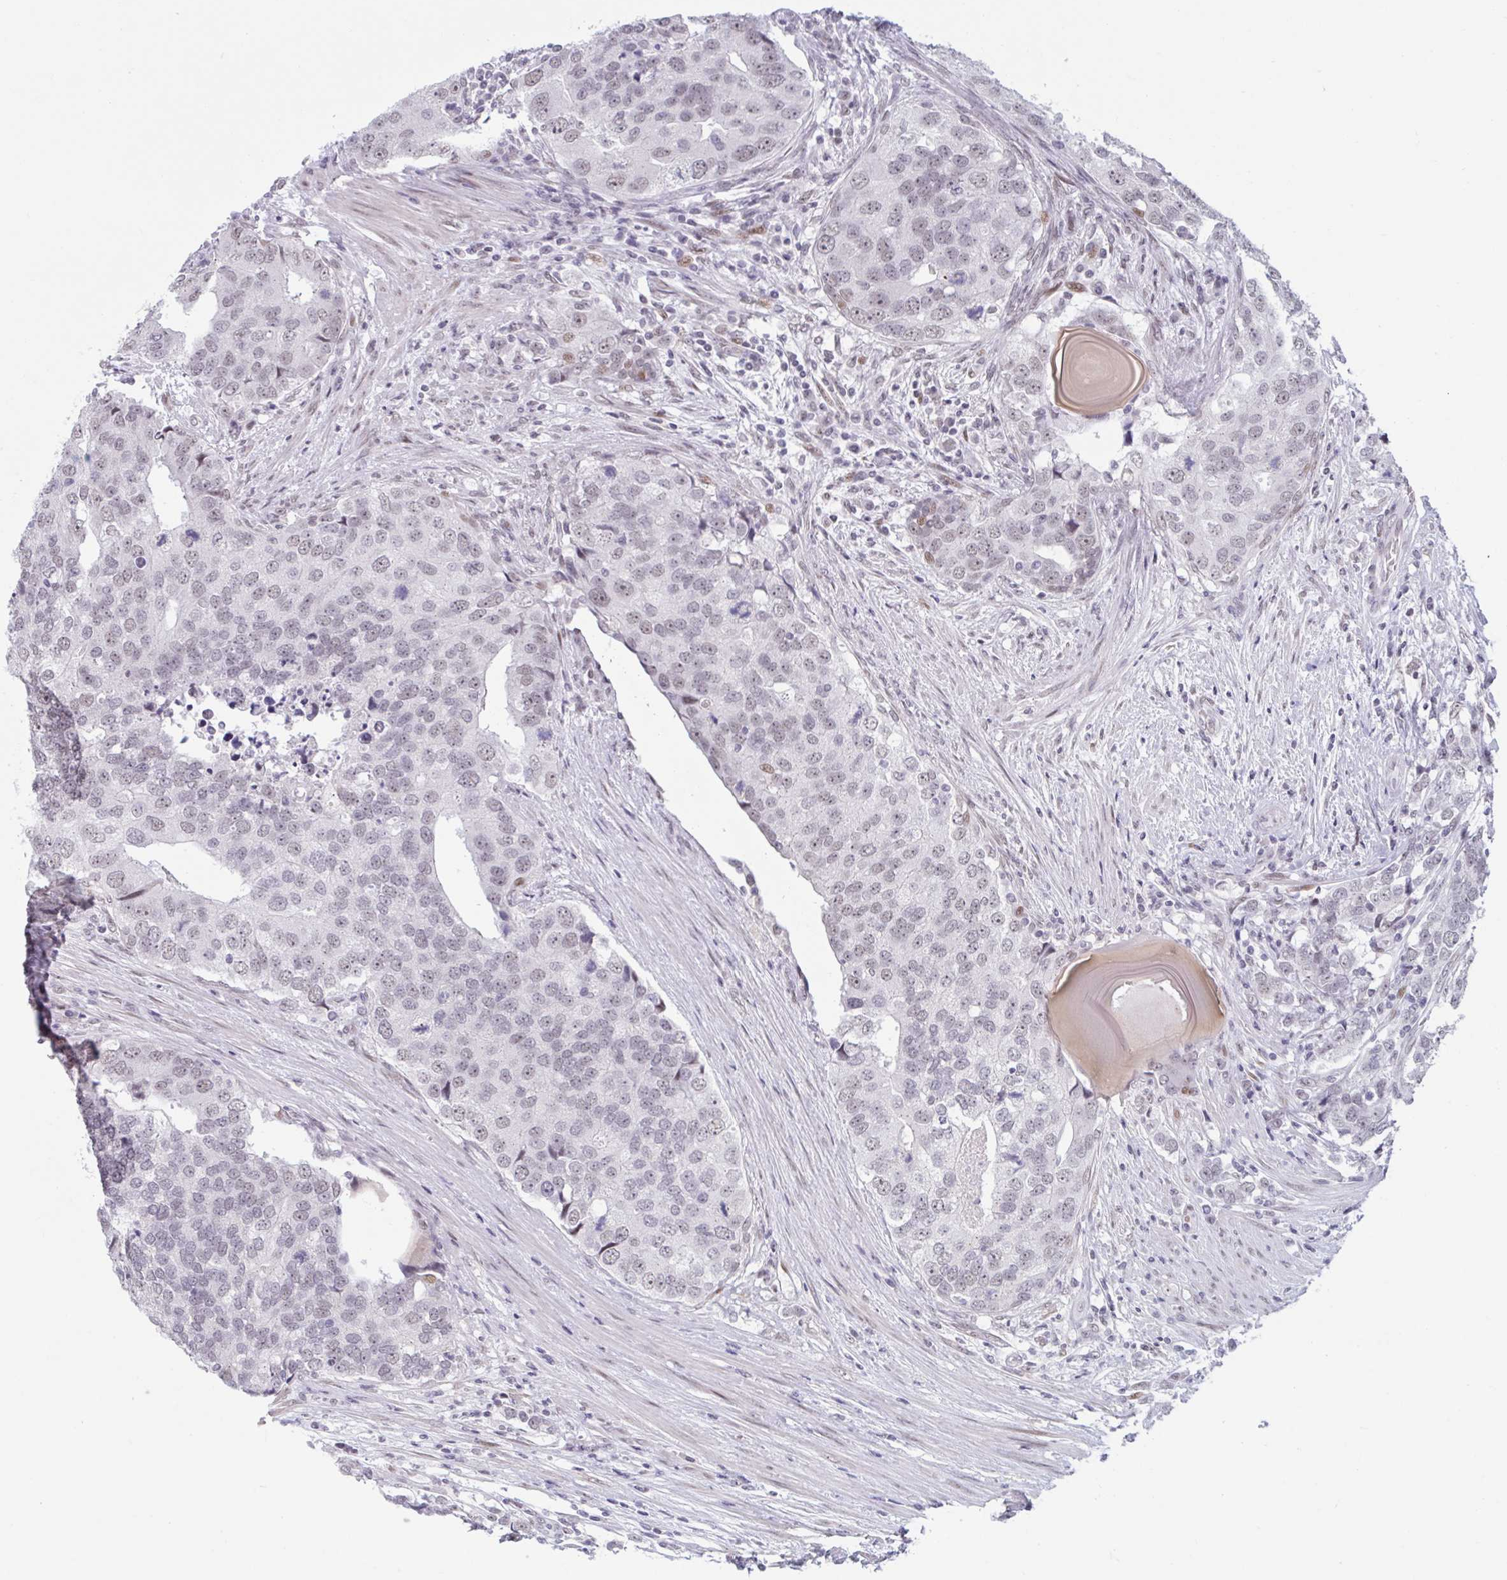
{"staining": {"intensity": "weak", "quantity": "25%-75%", "location": "nuclear"}, "tissue": "prostate cancer", "cell_type": "Tumor cells", "image_type": "cancer", "snomed": [{"axis": "morphology", "description": "Adenocarcinoma, High grade"}, {"axis": "topography", "description": "Prostate"}], "caption": "Immunohistochemistry (IHC) staining of prostate cancer, which displays low levels of weak nuclear staining in about 25%-75% of tumor cells indicating weak nuclear protein expression. The staining was performed using DAB (3,3'-diaminobenzidine) (brown) for protein detection and nuclei were counterstained in hematoxylin (blue).", "gene": "HSD17B6", "patient": {"sex": "male", "age": 68}}